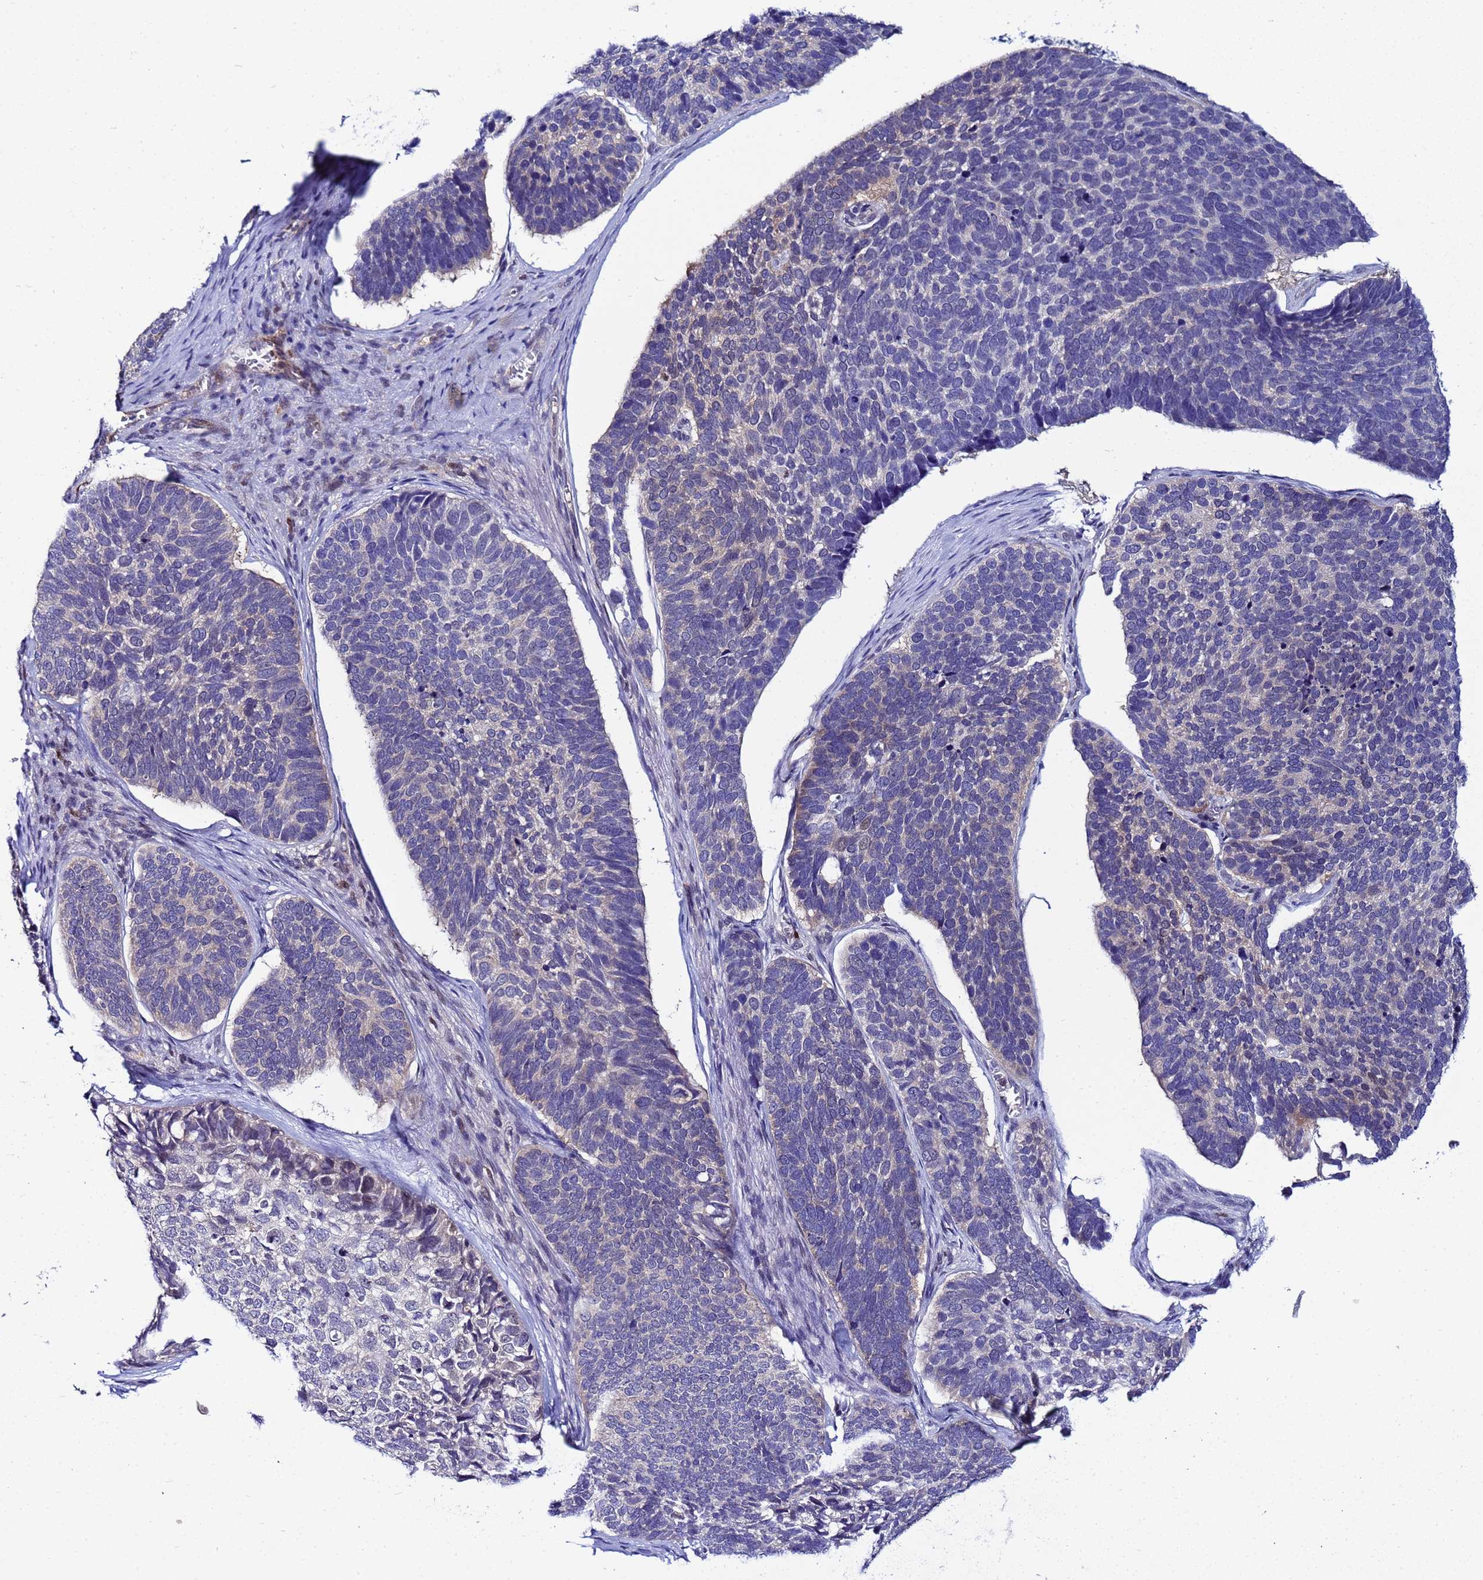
{"staining": {"intensity": "weak", "quantity": "<25%", "location": "cytoplasmic/membranous"}, "tissue": "skin cancer", "cell_type": "Tumor cells", "image_type": "cancer", "snomed": [{"axis": "morphology", "description": "Basal cell carcinoma"}, {"axis": "topography", "description": "Skin"}], "caption": "Tumor cells show no significant protein expression in basal cell carcinoma (skin). The staining is performed using DAB (3,3'-diaminobenzidine) brown chromogen with nuclei counter-stained in using hematoxylin.", "gene": "SLC25A37", "patient": {"sex": "male", "age": 62}}